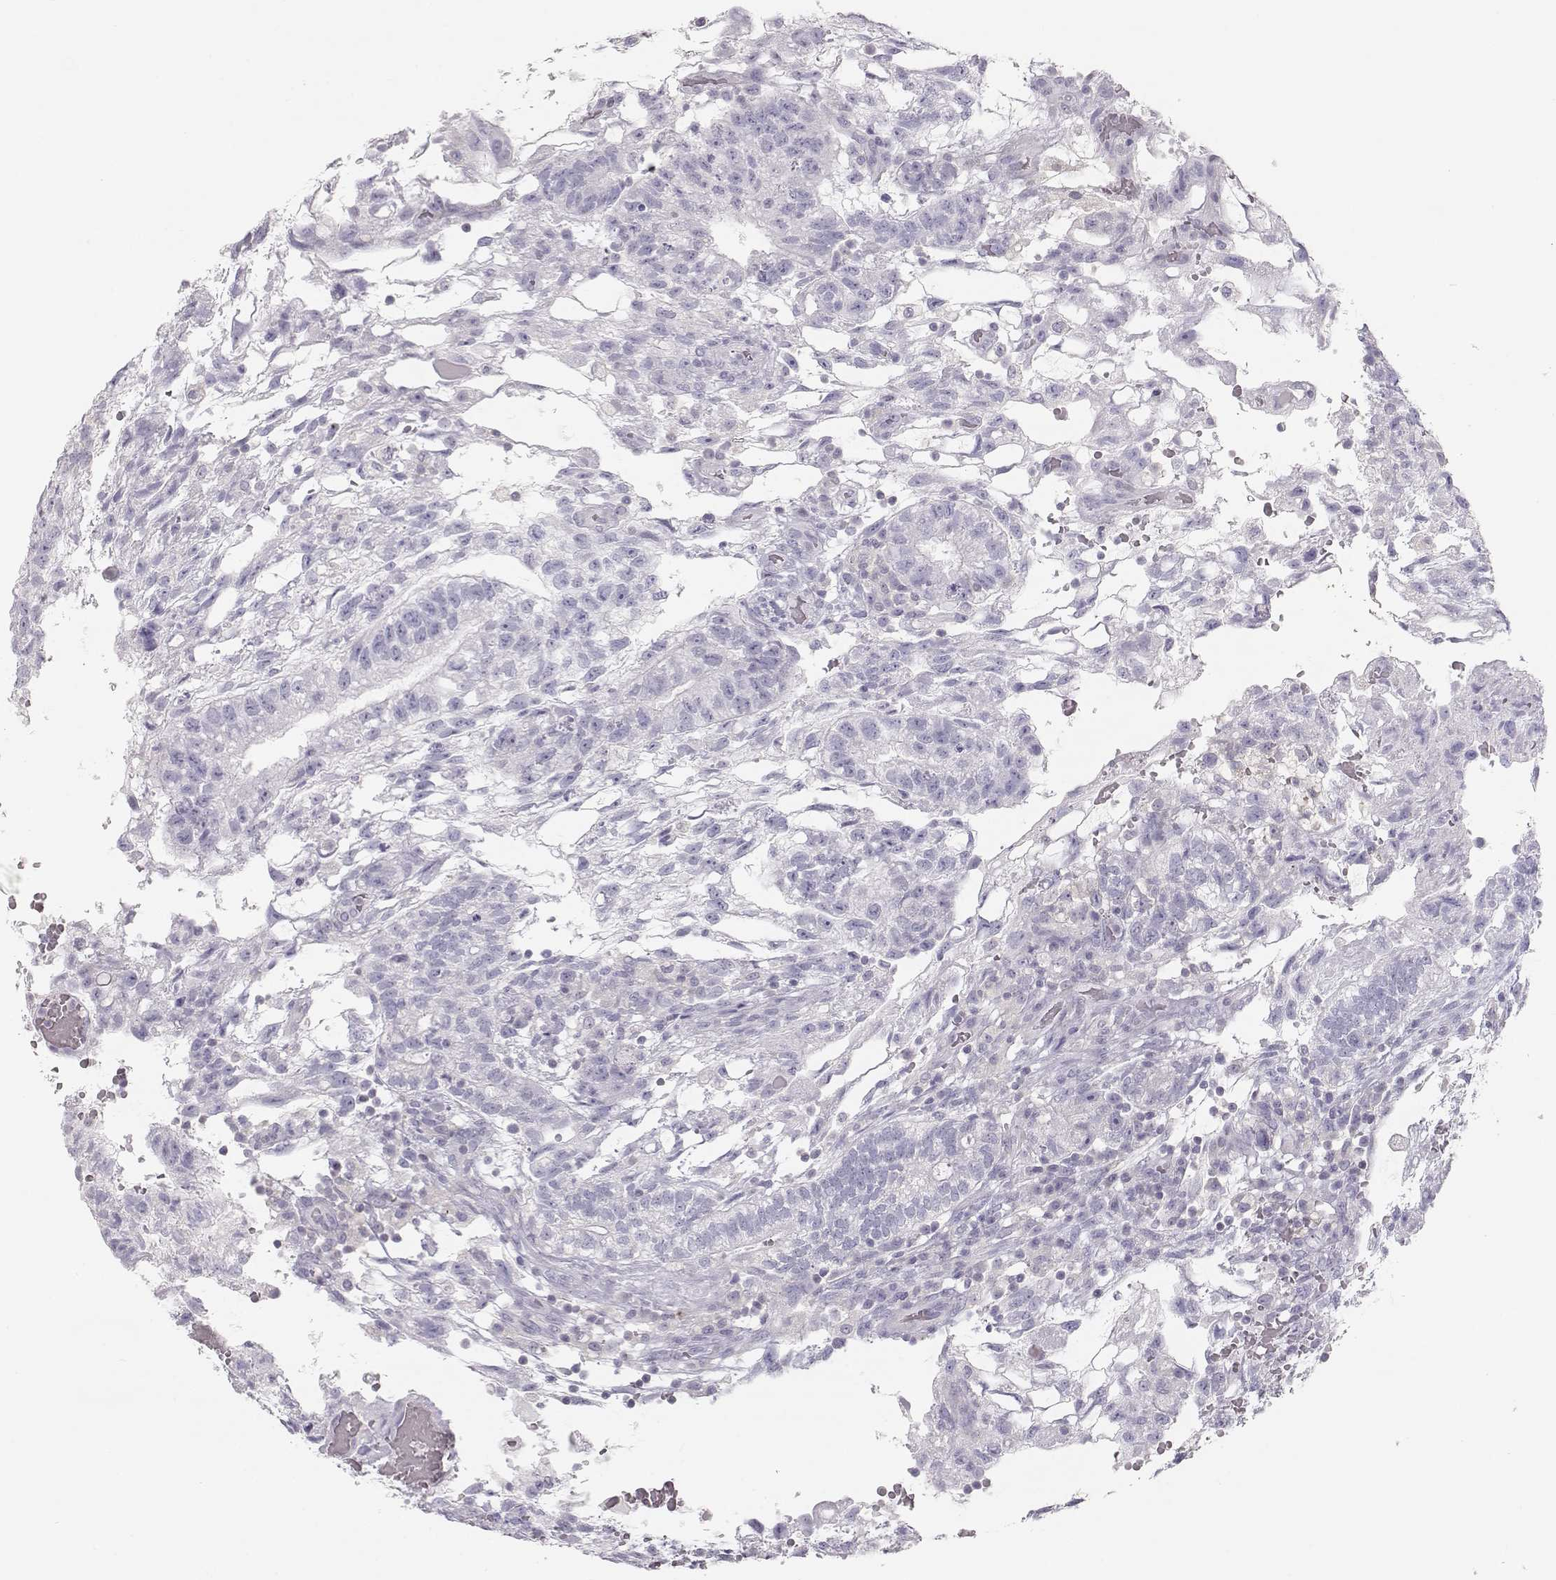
{"staining": {"intensity": "negative", "quantity": "none", "location": "none"}, "tissue": "testis cancer", "cell_type": "Tumor cells", "image_type": "cancer", "snomed": [{"axis": "morphology", "description": "Carcinoma, Embryonal, NOS"}, {"axis": "topography", "description": "Testis"}], "caption": "The image reveals no staining of tumor cells in testis cancer.", "gene": "LEPR", "patient": {"sex": "male", "age": 32}}